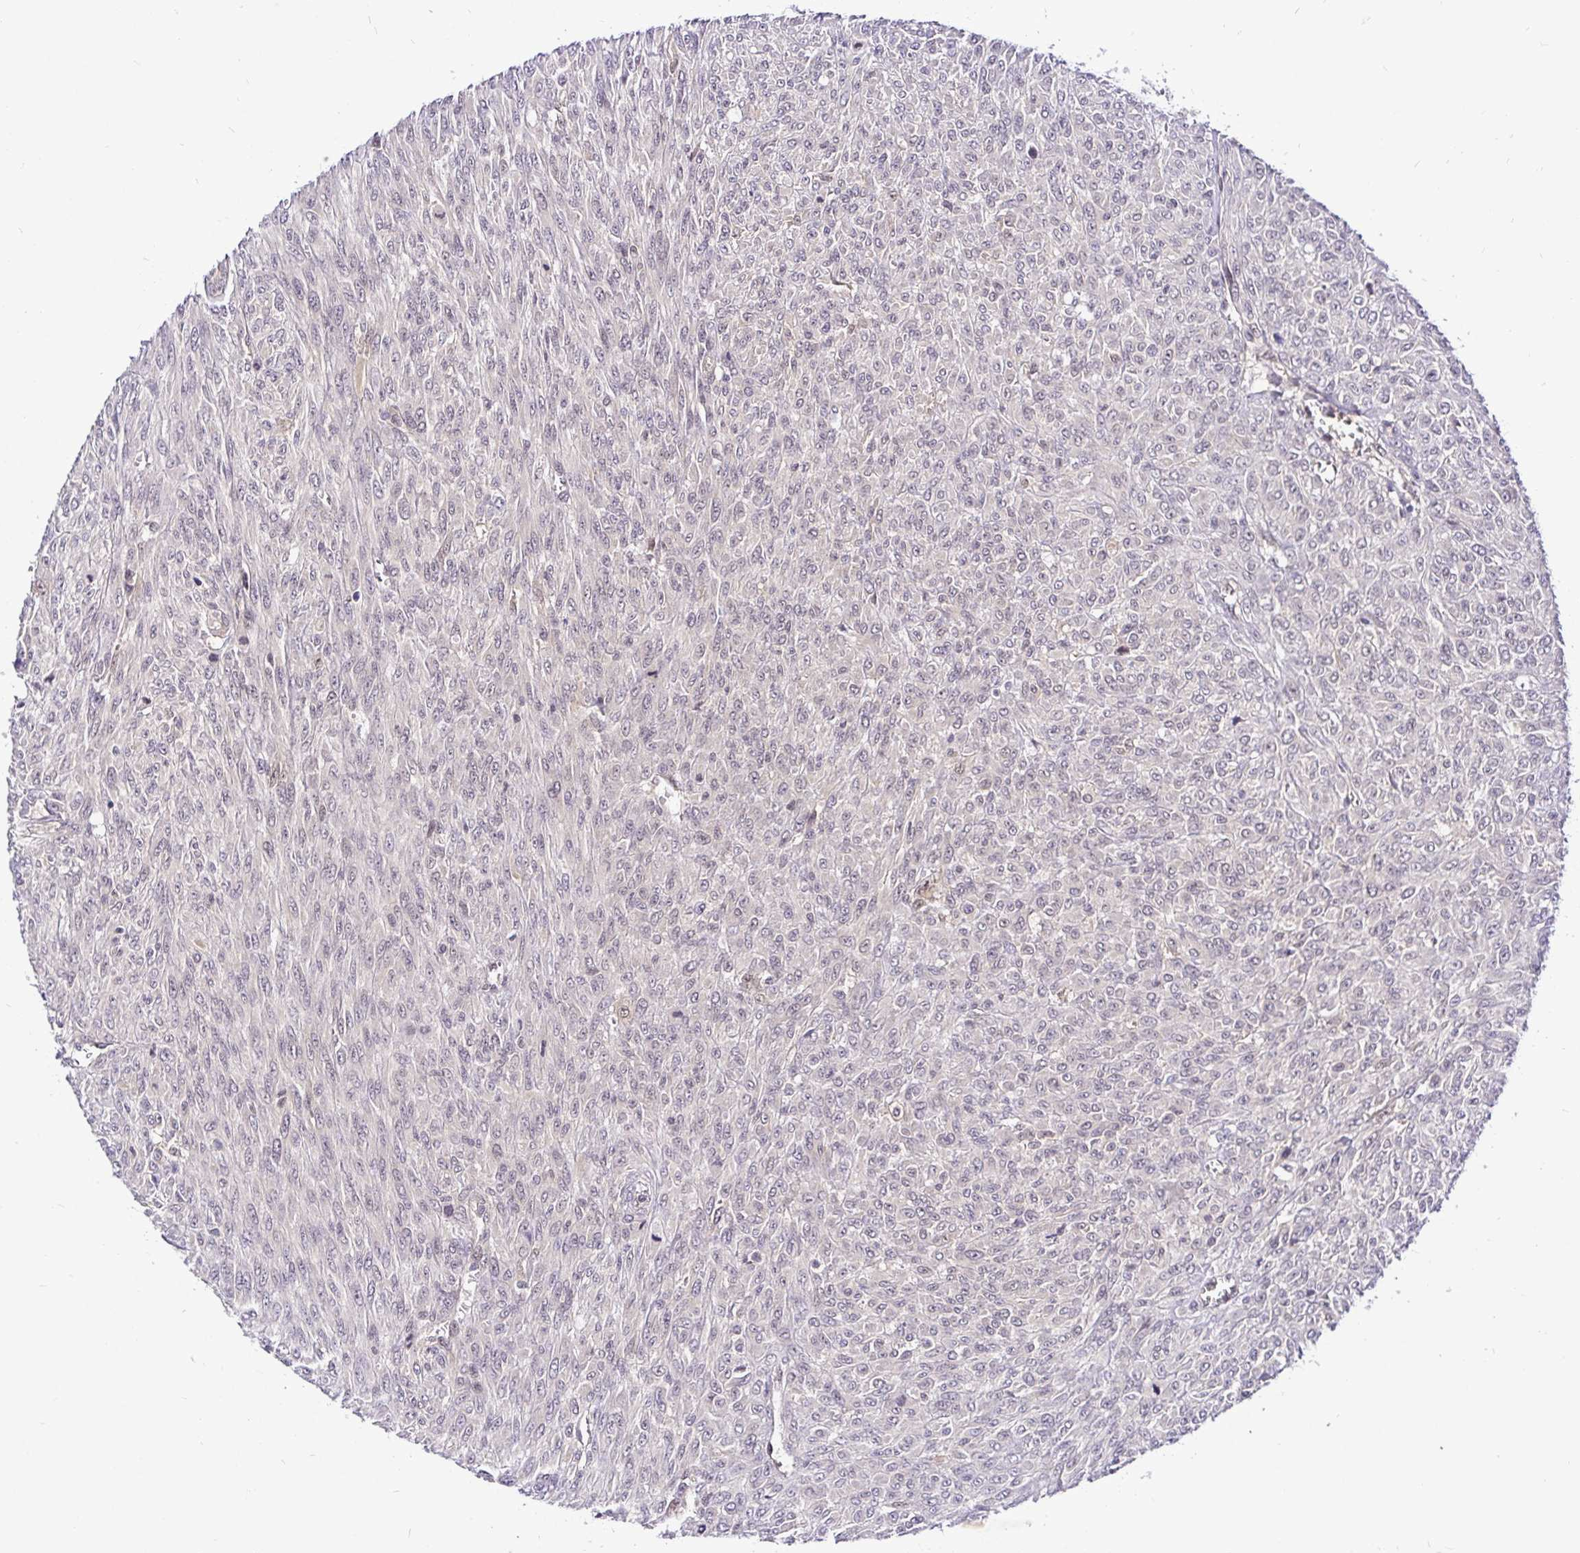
{"staining": {"intensity": "negative", "quantity": "none", "location": "none"}, "tissue": "renal cancer", "cell_type": "Tumor cells", "image_type": "cancer", "snomed": [{"axis": "morphology", "description": "Adenocarcinoma, NOS"}, {"axis": "topography", "description": "Kidney"}], "caption": "High magnification brightfield microscopy of adenocarcinoma (renal) stained with DAB (brown) and counterstained with hematoxylin (blue): tumor cells show no significant positivity.", "gene": "UBE2M", "patient": {"sex": "male", "age": 58}}